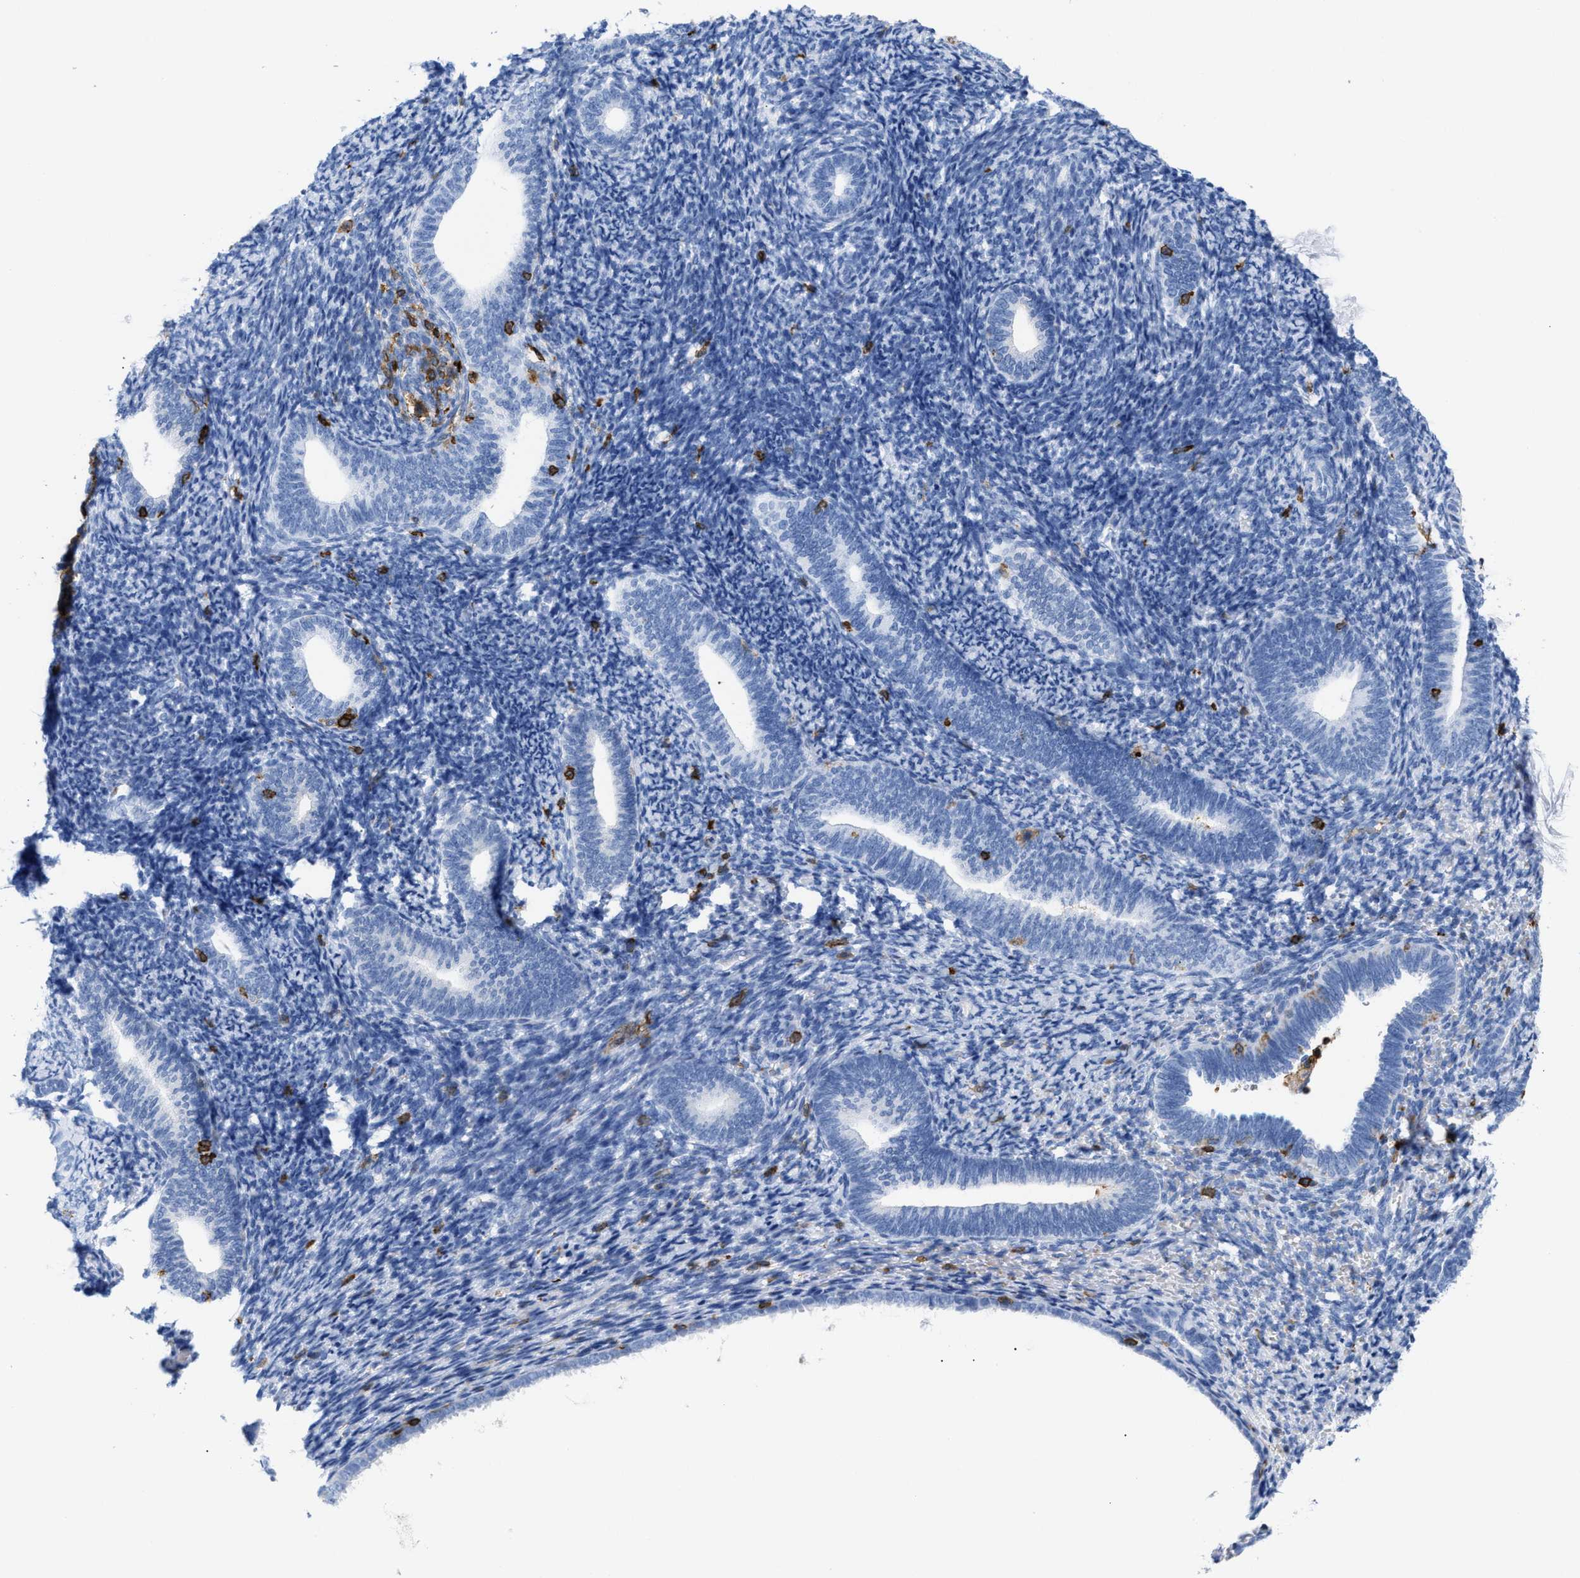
{"staining": {"intensity": "negative", "quantity": "none", "location": "none"}, "tissue": "endometrium", "cell_type": "Cells in endometrial stroma", "image_type": "normal", "snomed": [{"axis": "morphology", "description": "Normal tissue, NOS"}, {"axis": "topography", "description": "Endometrium"}], "caption": "Histopathology image shows no protein positivity in cells in endometrial stroma of benign endometrium. (Immunohistochemistry (ihc), brightfield microscopy, high magnification).", "gene": "LCP1", "patient": {"sex": "female", "age": 66}}